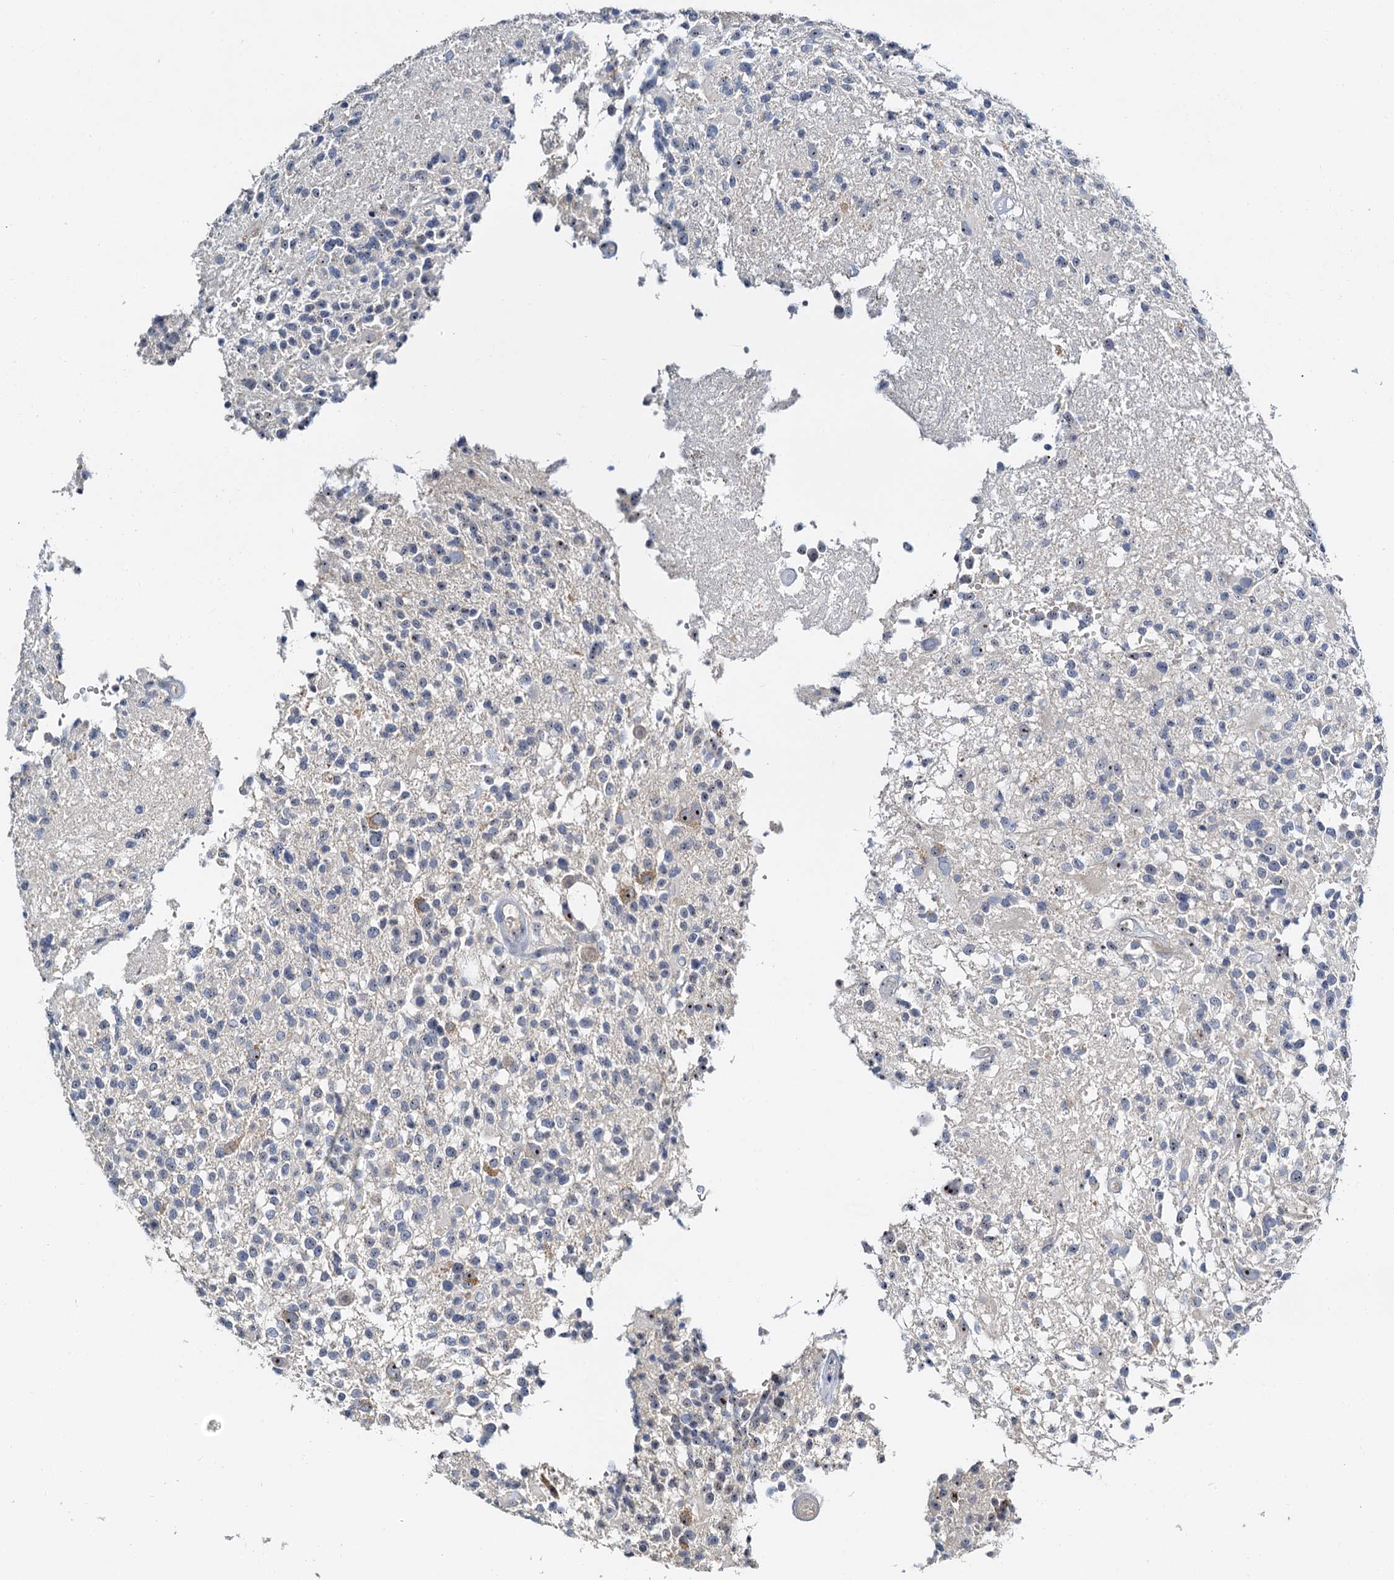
{"staining": {"intensity": "negative", "quantity": "none", "location": "none"}, "tissue": "glioma", "cell_type": "Tumor cells", "image_type": "cancer", "snomed": [{"axis": "morphology", "description": "Glioma, malignant, High grade"}, {"axis": "morphology", "description": "Glioblastoma, NOS"}, {"axis": "topography", "description": "Brain"}], "caption": "This is a histopathology image of immunohistochemistry staining of glioma, which shows no expression in tumor cells.", "gene": "NOP2", "patient": {"sex": "male", "age": 60}}